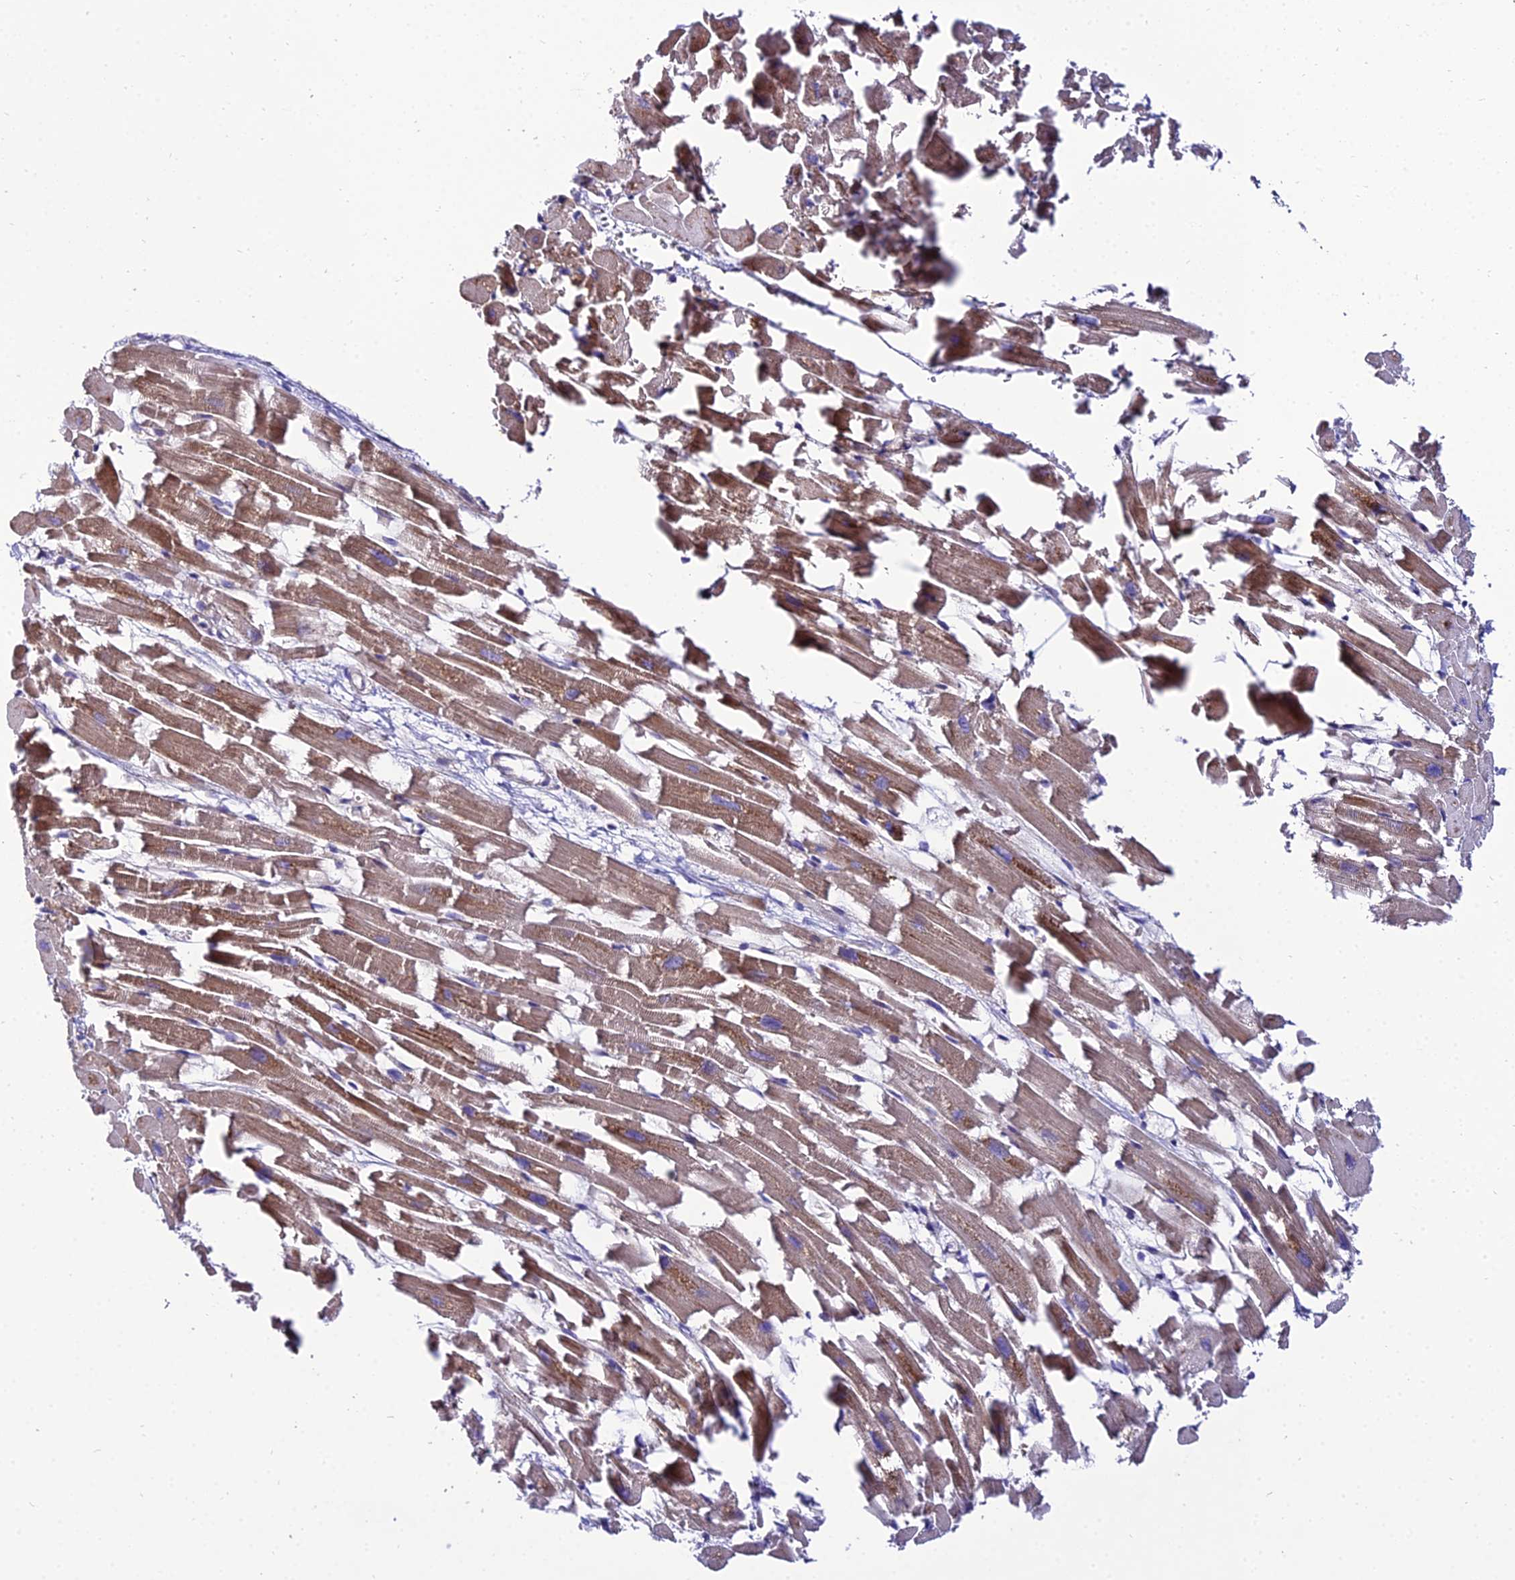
{"staining": {"intensity": "moderate", "quantity": ">75%", "location": "cytoplasmic/membranous"}, "tissue": "heart muscle", "cell_type": "Cardiomyocytes", "image_type": "normal", "snomed": [{"axis": "morphology", "description": "Normal tissue, NOS"}, {"axis": "topography", "description": "Heart"}], "caption": "Immunohistochemistry staining of unremarkable heart muscle, which exhibits medium levels of moderate cytoplasmic/membranous expression in about >75% of cardiomyocytes indicating moderate cytoplasmic/membranous protein staining. The staining was performed using DAB (3,3'-diaminobenzidine) (brown) for protein detection and nuclei were counterstained in hematoxylin (blue).", "gene": "SHQ1", "patient": {"sex": "female", "age": 64}}